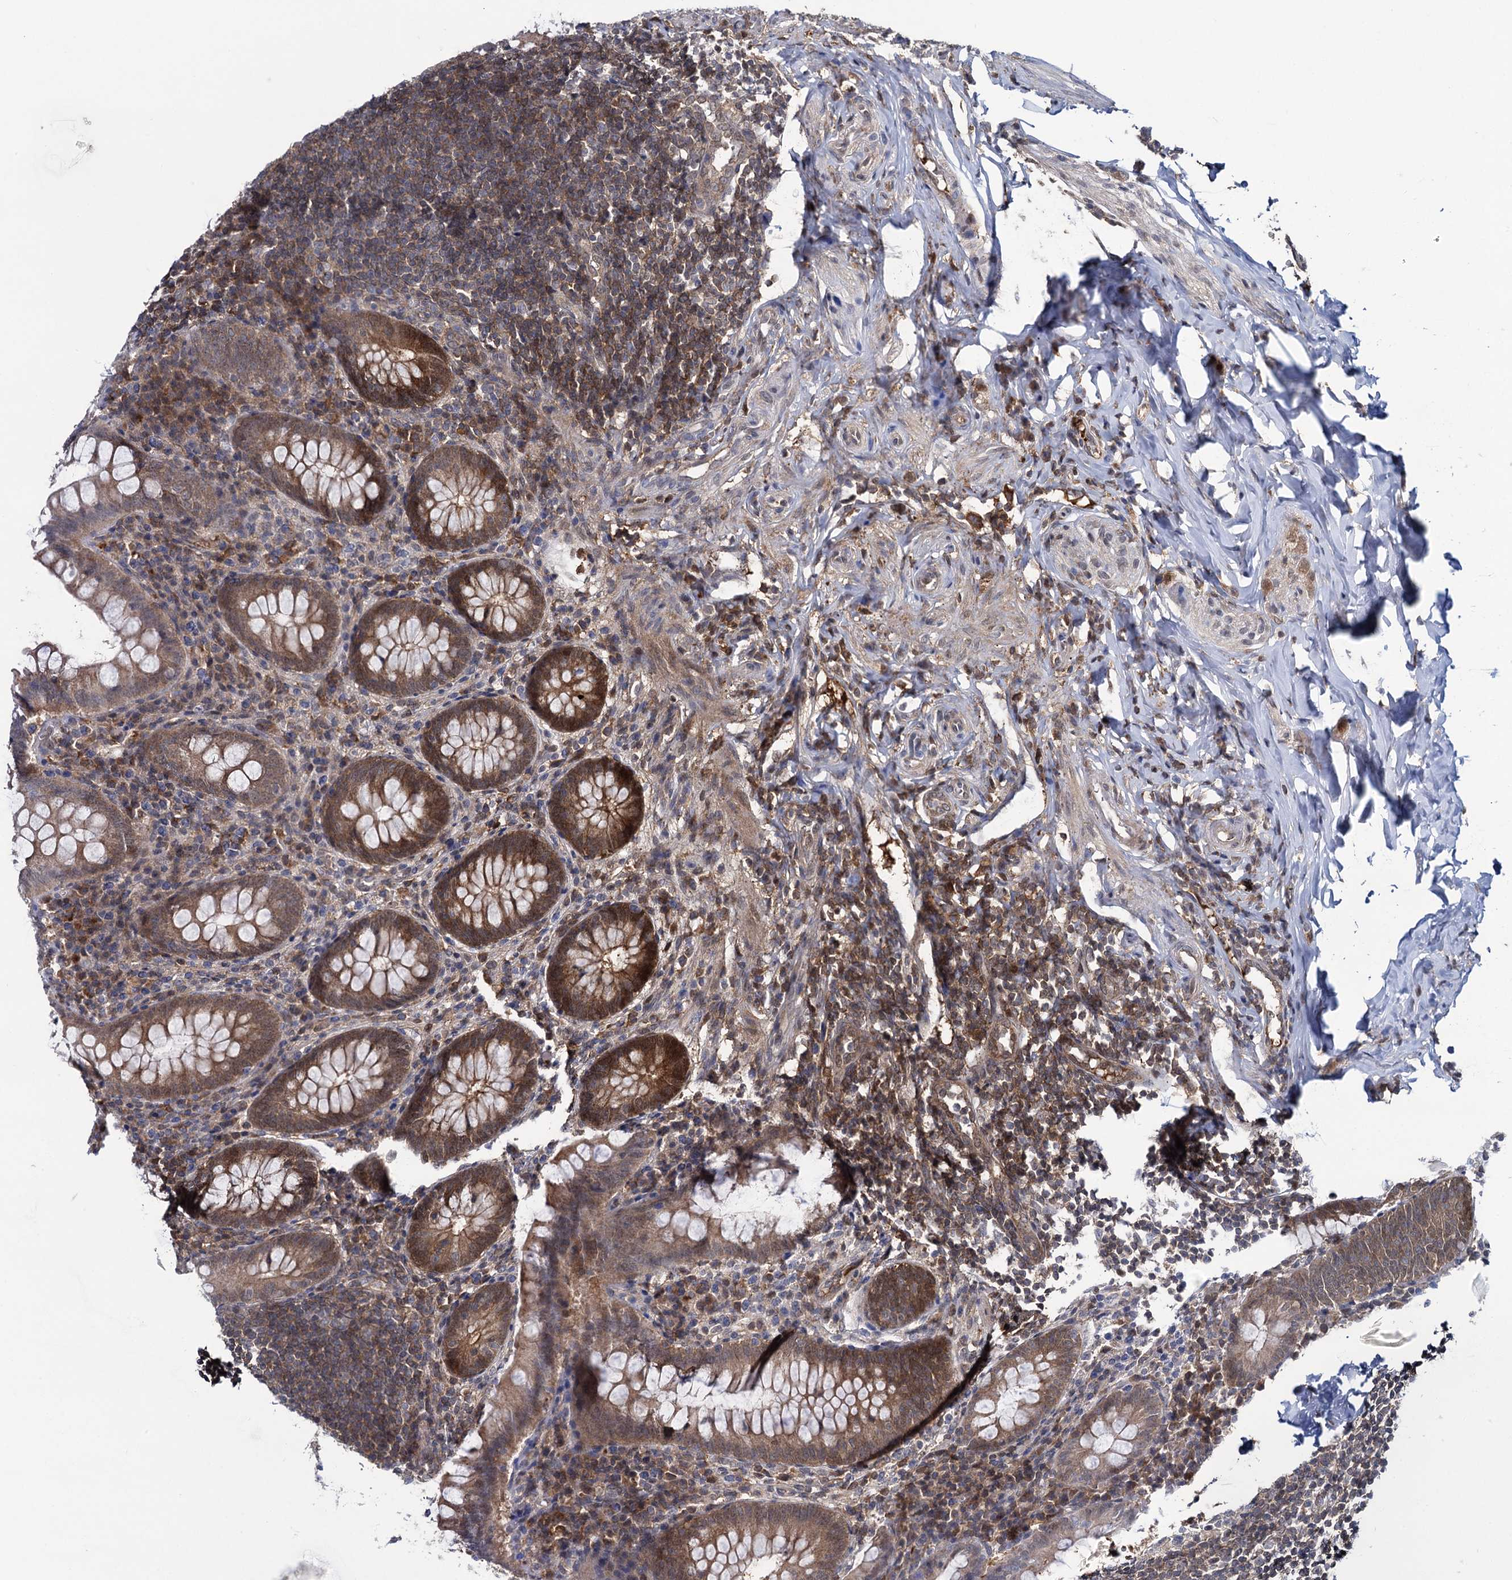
{"staining": {"intensity": "moderate", "quantity": ">75%", "location": "cytoplasmic/membranous"}, "tissue": "appendix", "cell_type": "Glandular cells", "image_type": "normal", "snomed": [{"axis": "morphology", "description": "Normal tissue, NOS"}, {"axis": "topography", "description": "Appendix"}], "caption": "This micrograph shows immunohistochemistry (IHC) staining of benign appendix, with medium moderate cytoplasmic/membranous staining in approximately >75% of glandular cells.", "gene": "GLO1", "patient": {"sex": "female", "age": 33}}